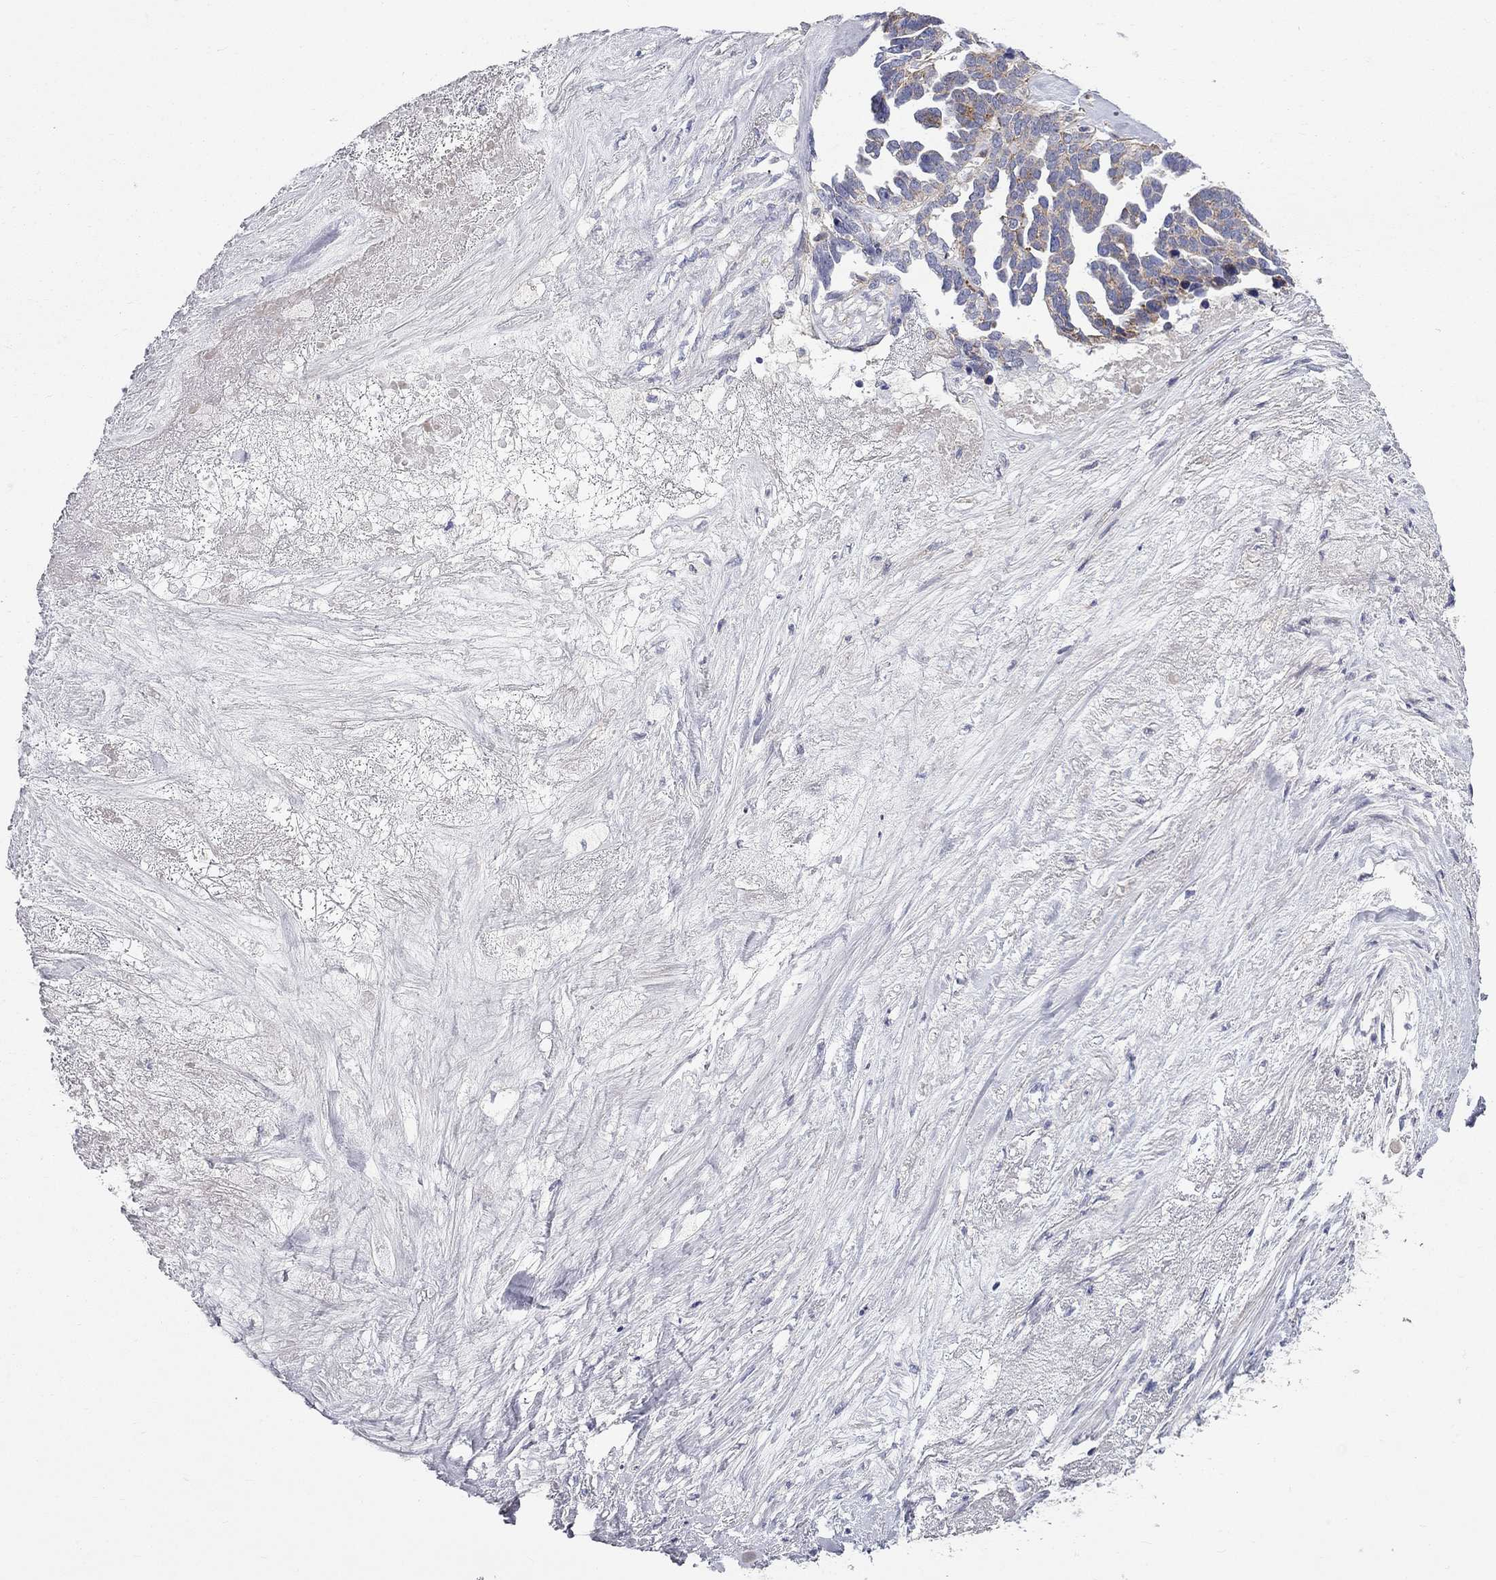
{"staining": {"intensity": "moderate", "quantity": "<25%", "location": "cytoplasmic/membranous"}, "tissue": "ovarian cancer", "cell_type": "Tumor cells", "image_type": "cancer", "snomed": [{"axis": "morphology", "description": "Cystadenocarcinoma, serous, NOS"}, {"axis": "topography", "description": "Ovary"}], "caption": "Tumor cells demonstrate low levels of moderate cytoplasmic/membranous staining in approximately <25% of cells in ovarian cancer. (Stains: DAB in brown, nuclei in blue, Microscopy: brightfield microscopy at high magnification).", "gene": "KANSL1L", "patient": {"sex": "female", "age": 54}}